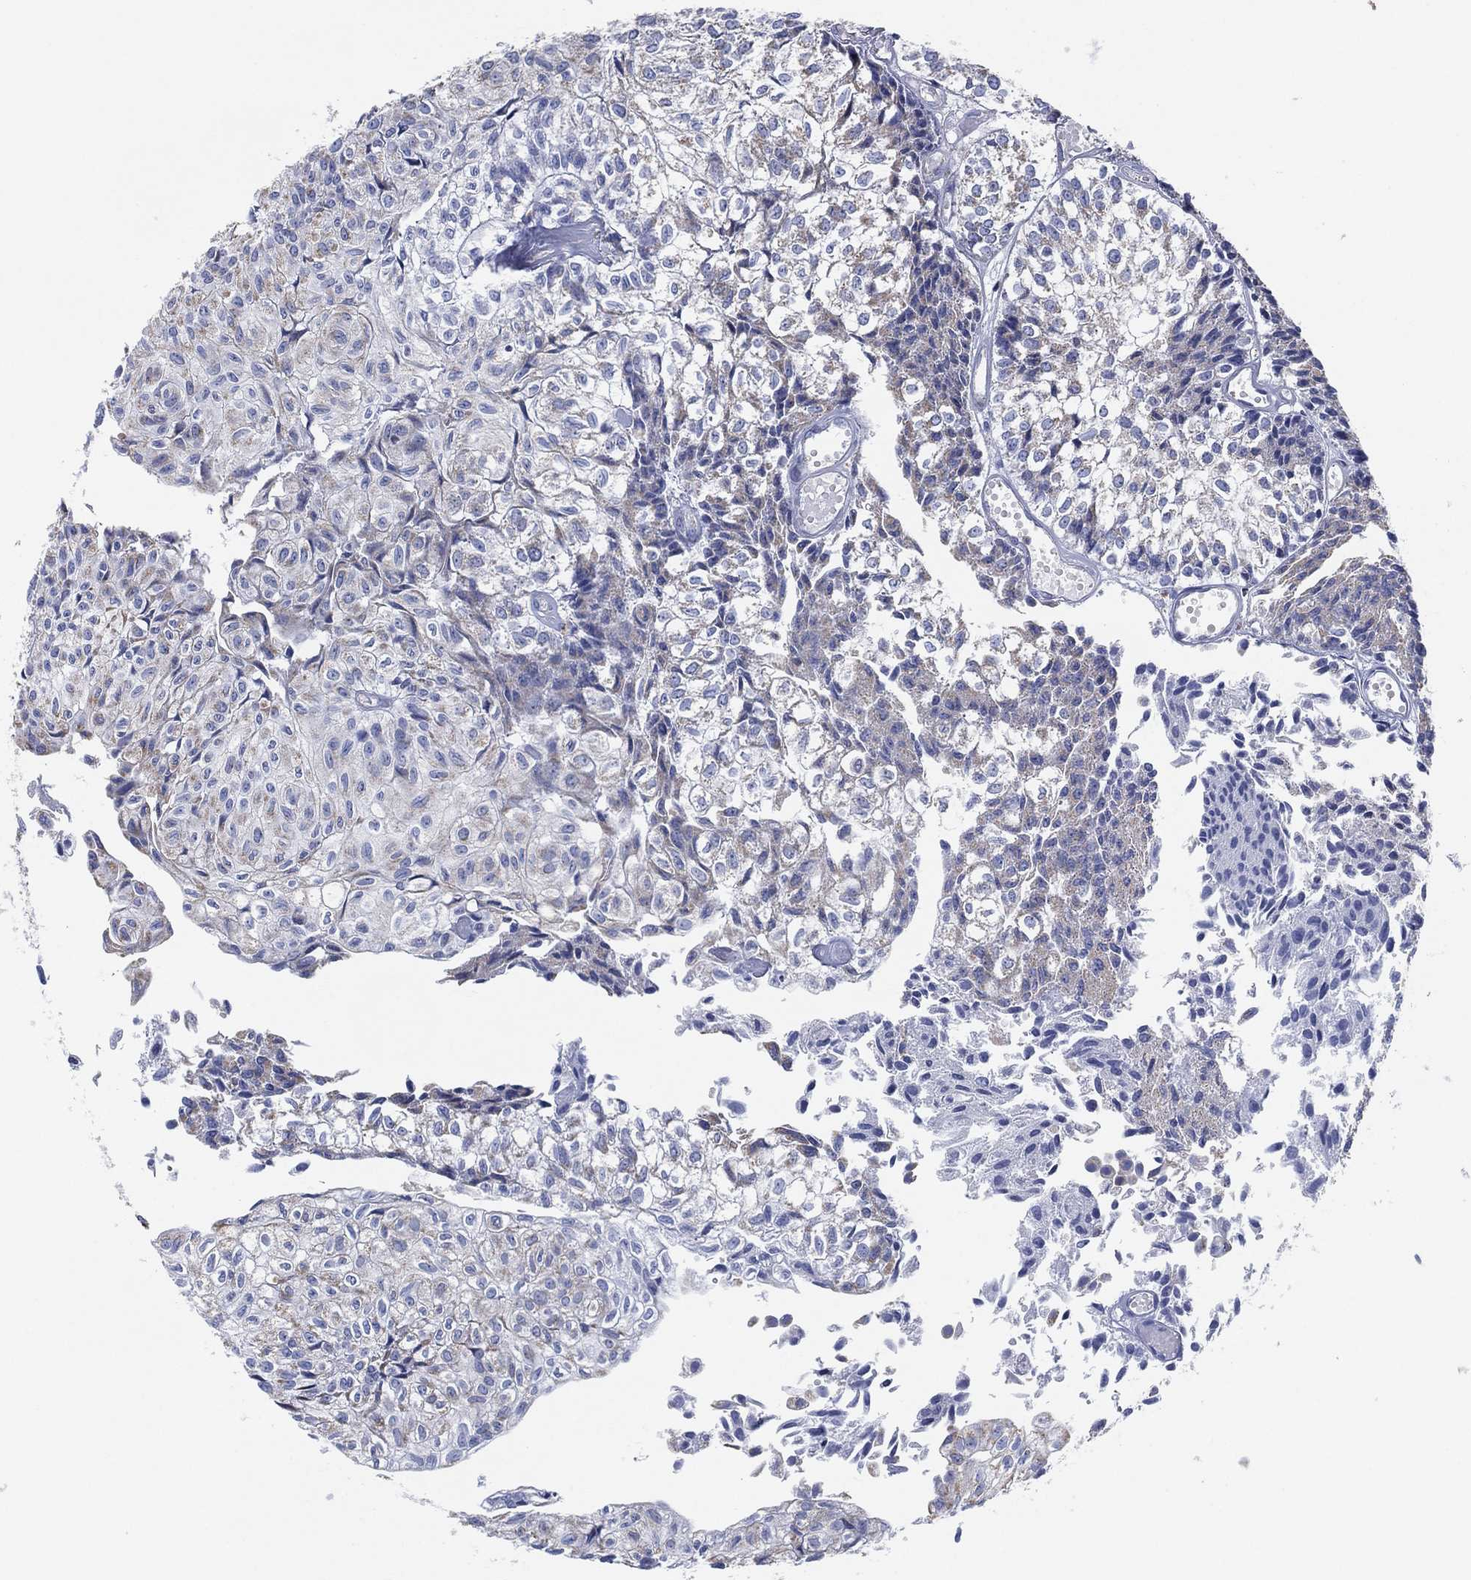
{"staining": {"intensity": "negative", "quantity": "none", "location": "none"}, "tissue": "urothelial cancer", "cell_type": "Tumor cells", "image_type": "cancer", "snomed": [{"axis": "morphology", "description": "Urothelial carcinoma, Low grade"}, {"axis": "topography", "description": "Urinary bladder"}], "caption": "This is an IHC micrograph of urothelial carcinoma (low-grade). There is no staining in tumor cells.", "gene": "CFTR", "patient": {"sex": "male", "age": 89}}